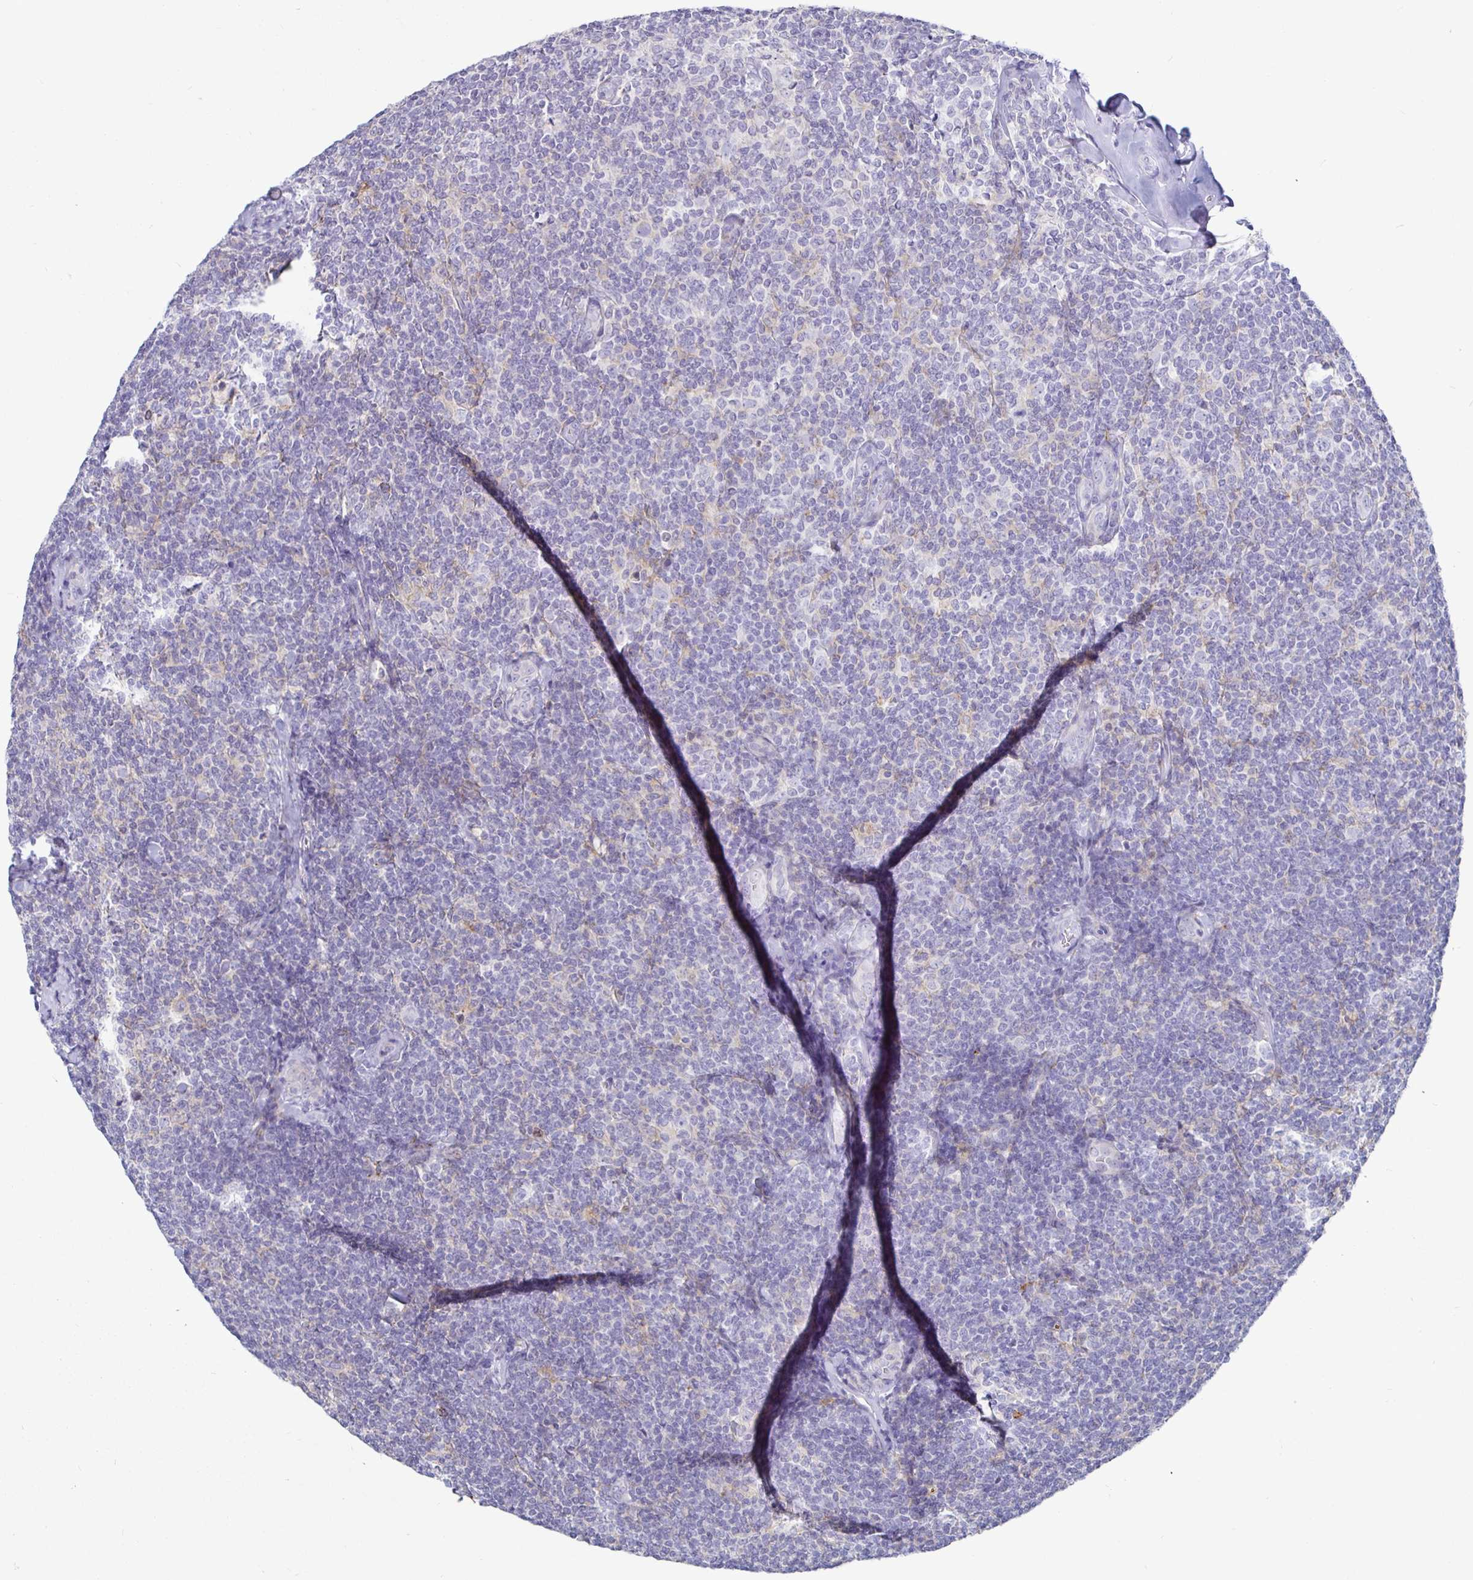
{"staining": {"intensity": "negative", "quantity": "none", "location": "none"}, "tissue": "lymphoma", "cell_type": "Tumor cells", "image_type": "cancer", "snomed": [{"axis": "morphology", "description": "Malignant lymphoma, non-Hodgkin's type, Low grade"}, {"axis": "topography", "description": "Lymph node"}], "caption": "This is an immunohistochemistry image of lymphoma. There is no positivity in tumor cells.", "gene": "SIRPA", "patient": {"sex": "female", "age": 56}}